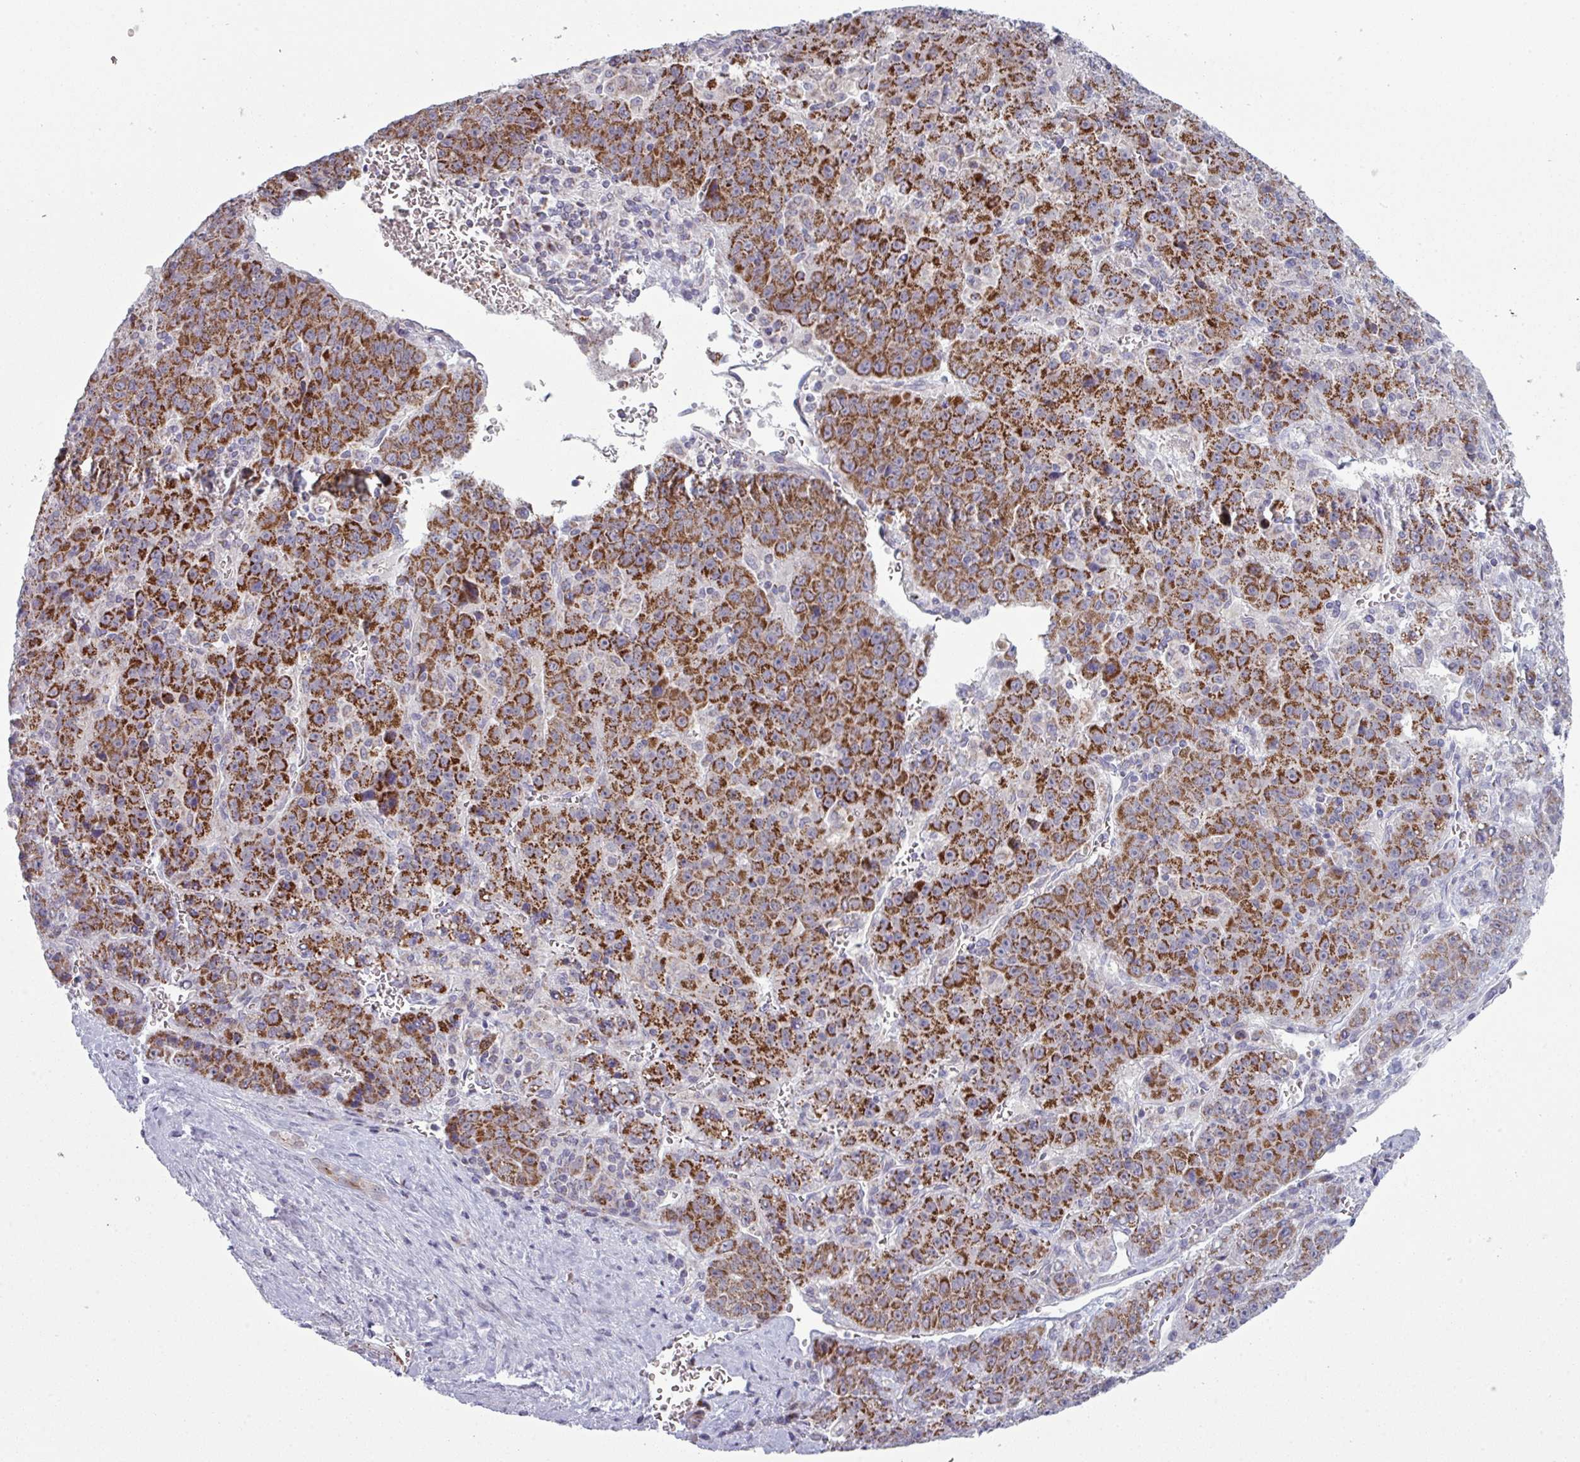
{"staining": {"intensity": "strong", "quantity": ">75%", "location": "cytoplasmic/membranous"}, "tissue": "liver cancer", "cell_type": "Tumor cells", "image_type": "cancer", "snomed": [{"axis": "morphology", "description": "Carcinoma, Hepatocellular, NOS"}, {"axis": "topography", "description": "Liver"}], "caption": "Liver hepatocellular carcinoma was stained to show a protein in brown. There is high levels of strong cytoplasmic/membranous positivity in about >75% of tumor cells. (DAB (3,3'-diaminobenzidine) = brown stain, brightfield microscopy at high magnification).", "gene": "ZNF615", "patient": {"sex": "female", "age": 53}}